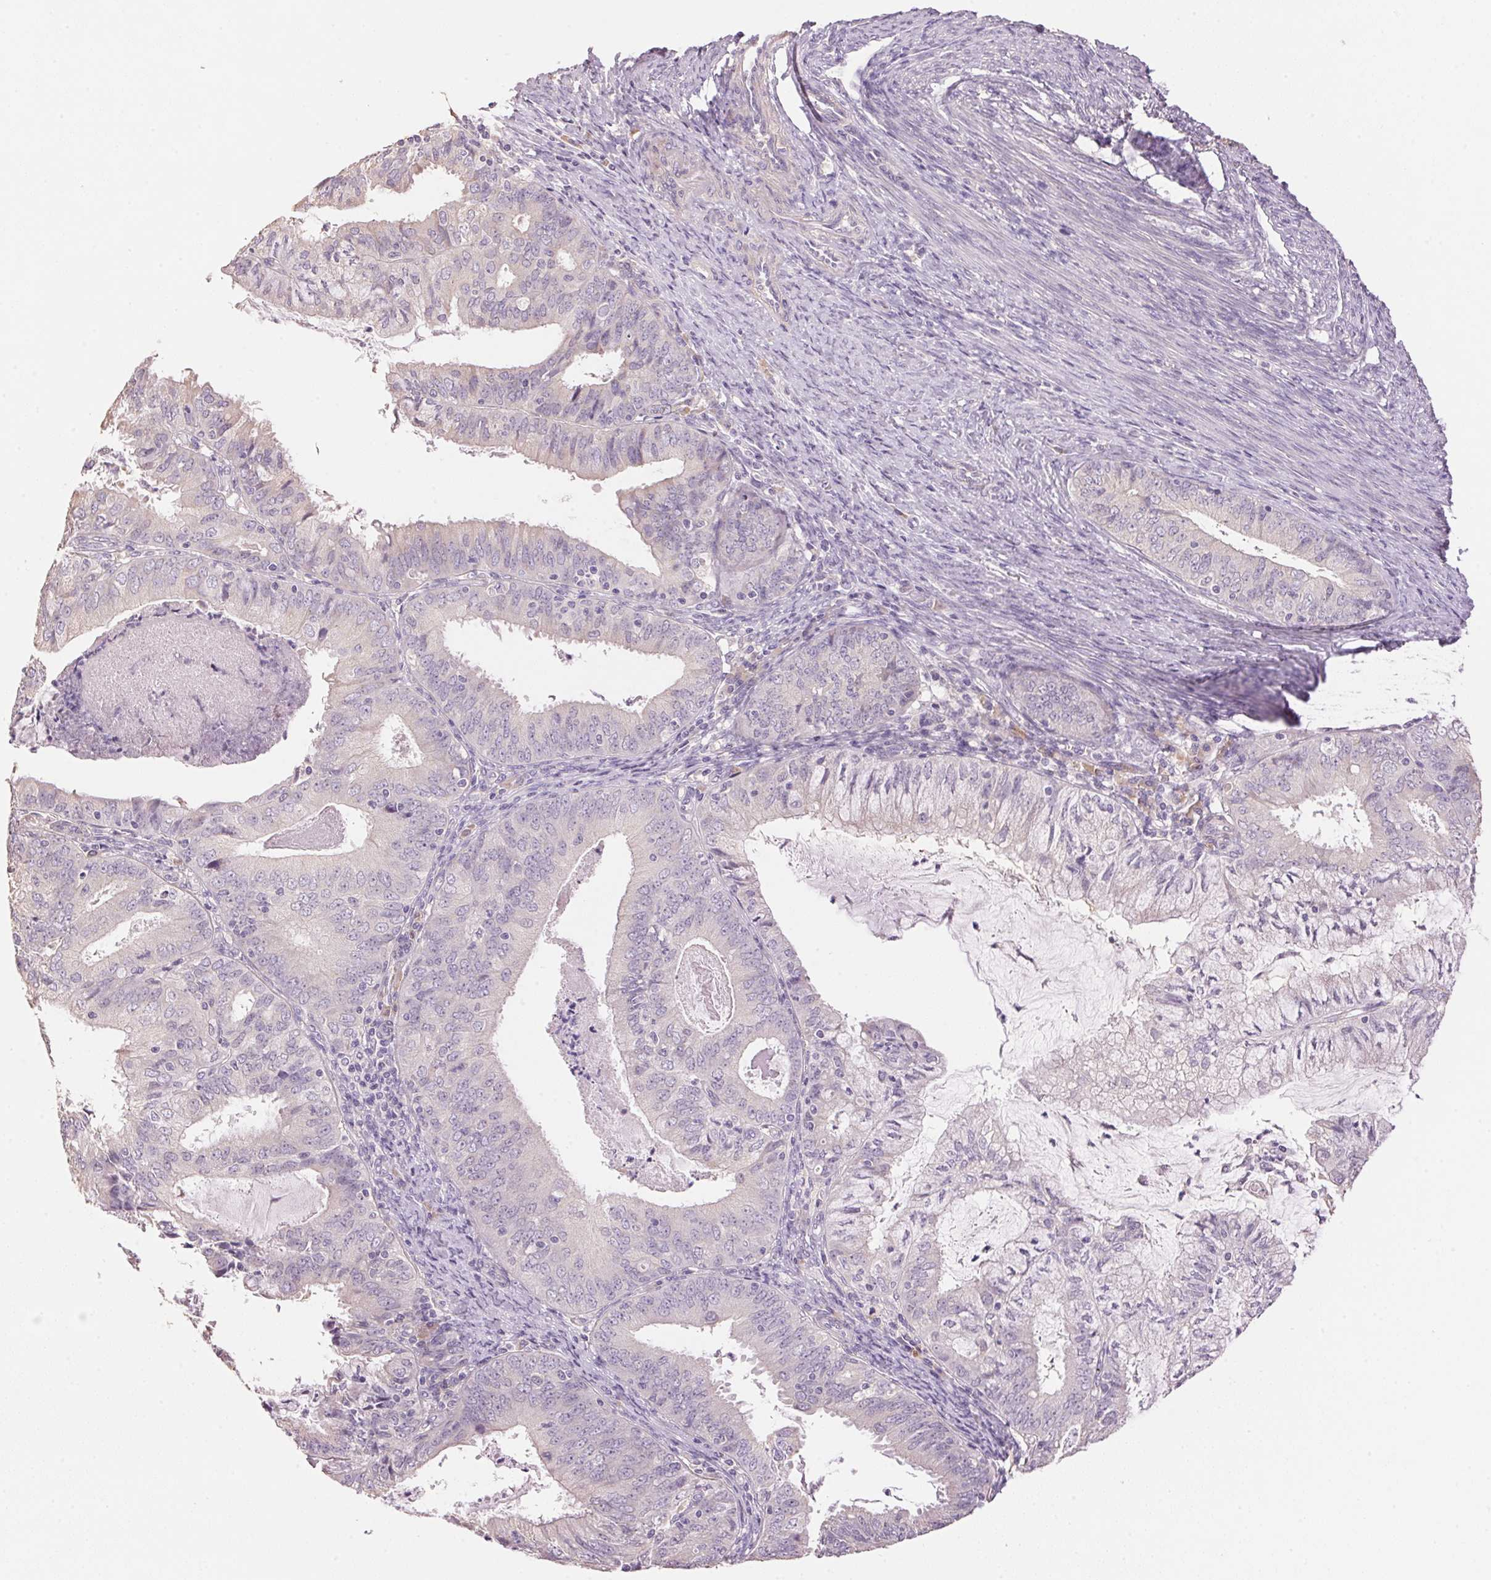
{"staining": {"intensity": "negative", "quantity": "none", "location": "none"}, "tissue": "endometrial cancer", "cell_type": "Tumor cells", "image_type": "cancer", "snomed": [{"axis": "morphology", "description": "Adenocarcinoma, NOS"}, {"axis": "topography", "description": "Endometrium"}], "caption": "Immunohistochemical staining of endometrial adenocarcinoma exhibits no significant positivity in tumor cells. The staining is performed using DAB (3,3'-diaminobenzidine) brown chromogen with nuclei counter-stained in using hematoxylin.", "gene": "LYZL6", "patient": {"sex": "female", "age": 57}}